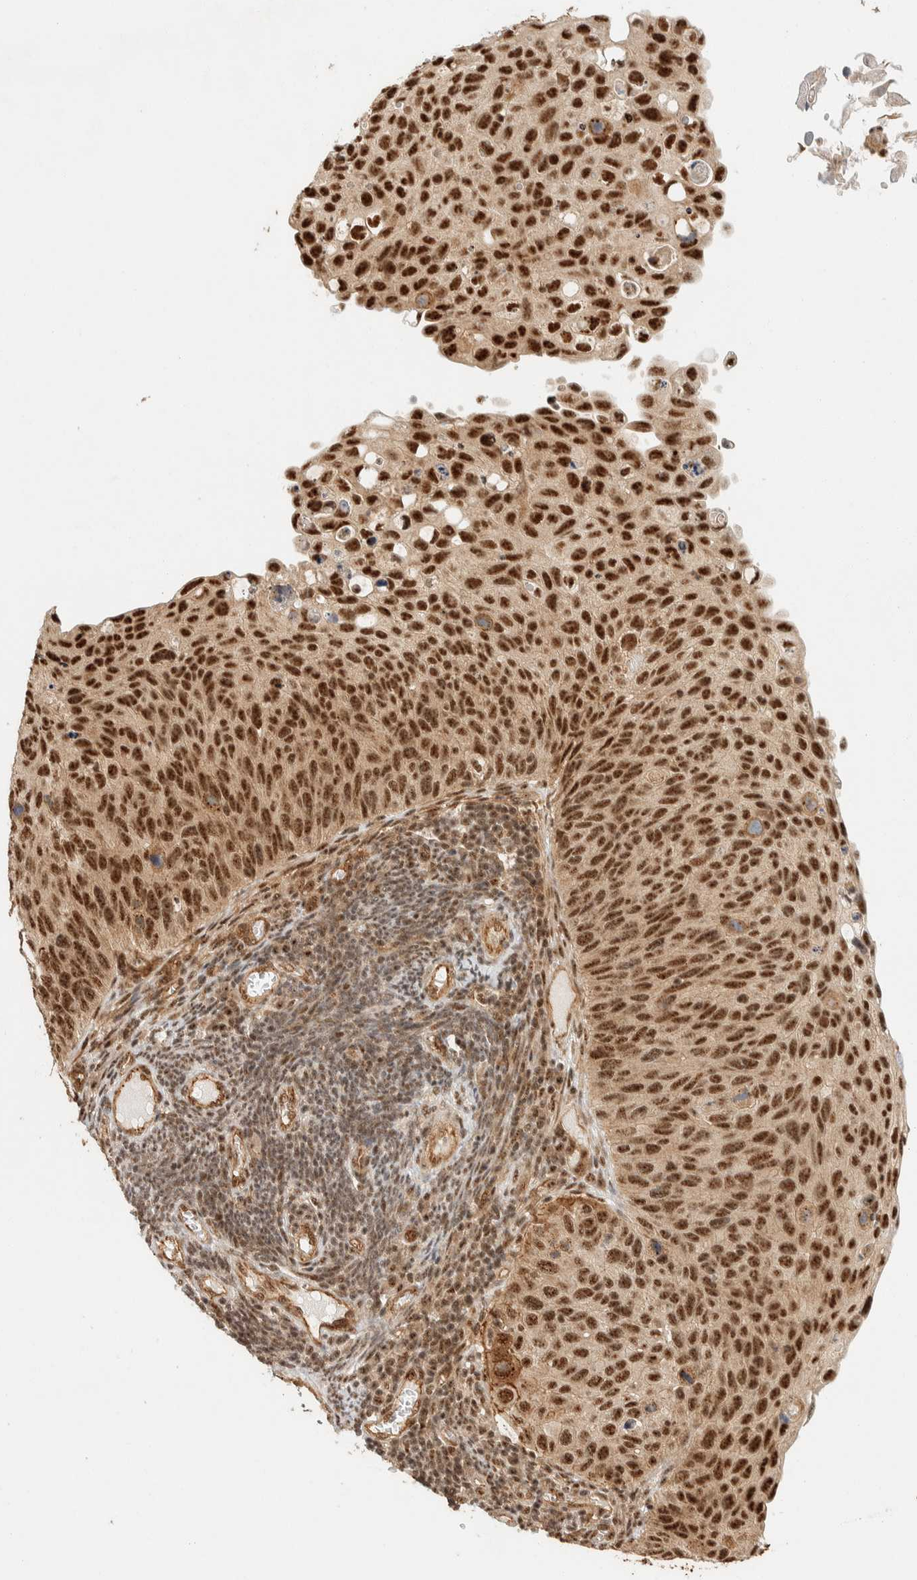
{"staining": {"intensity": "strong", "quantity": ">75%", "location": "nuclear"}, "tissue": "cervical cancer", "cell_type": "Tumor cells", "image_type": "cancer", "snomed": [{"axis": "morphology", "description": "Squamous cell carcinoma, NOS"}, {"axis": "topography", "description": "Cervix"}], "caption": "An immunohistochemistry micrograph of neoplastic tissue is shown. Protein staining in brown shows strong nuclear positivity in cervical squamous cell carcinoma within tumor cells.", "gene": "SIK1", "patient": {"sex": "female", "age": 70}}